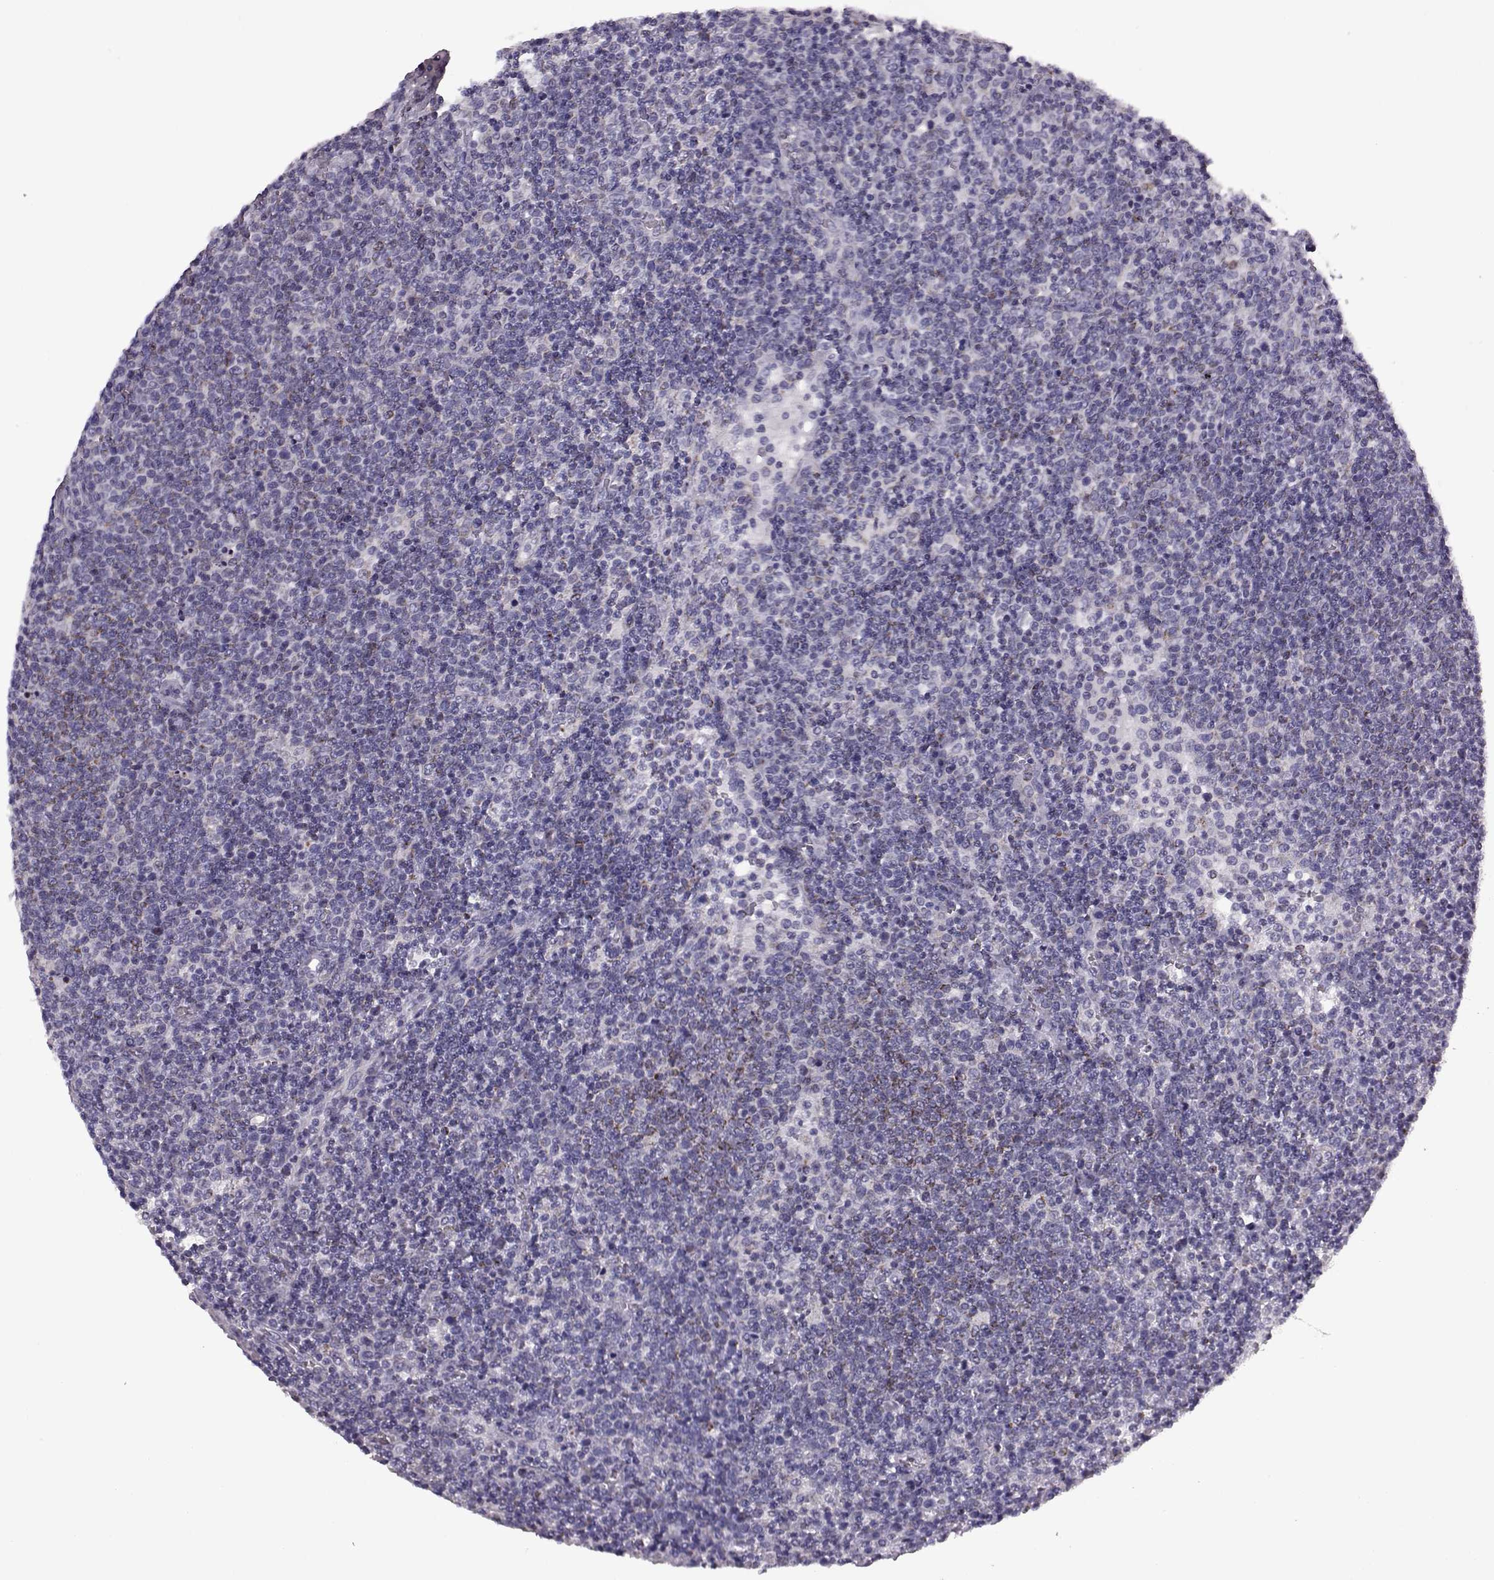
{"staining": {"intensity": "negative", "quantity": "none", "location": "none"}, "tissue": "lymphoma", "cell_type": "Tumor cells", "image_type": "cancer", "snomed": [{"axis": "morphology", "description": "Malignant lymphoma, non-Hodgkin's type, High grade"}, {"axis": "topography", "description": "Lymph node"}], "caption": "DAB immunohistochemical staining of high-grade malignant lymphoma, non-Hodgkin's type demonstrates no significant positivity in tumor cells.", "gene": "RIMS2", "patient": {"sex": "male", "age": 61}}